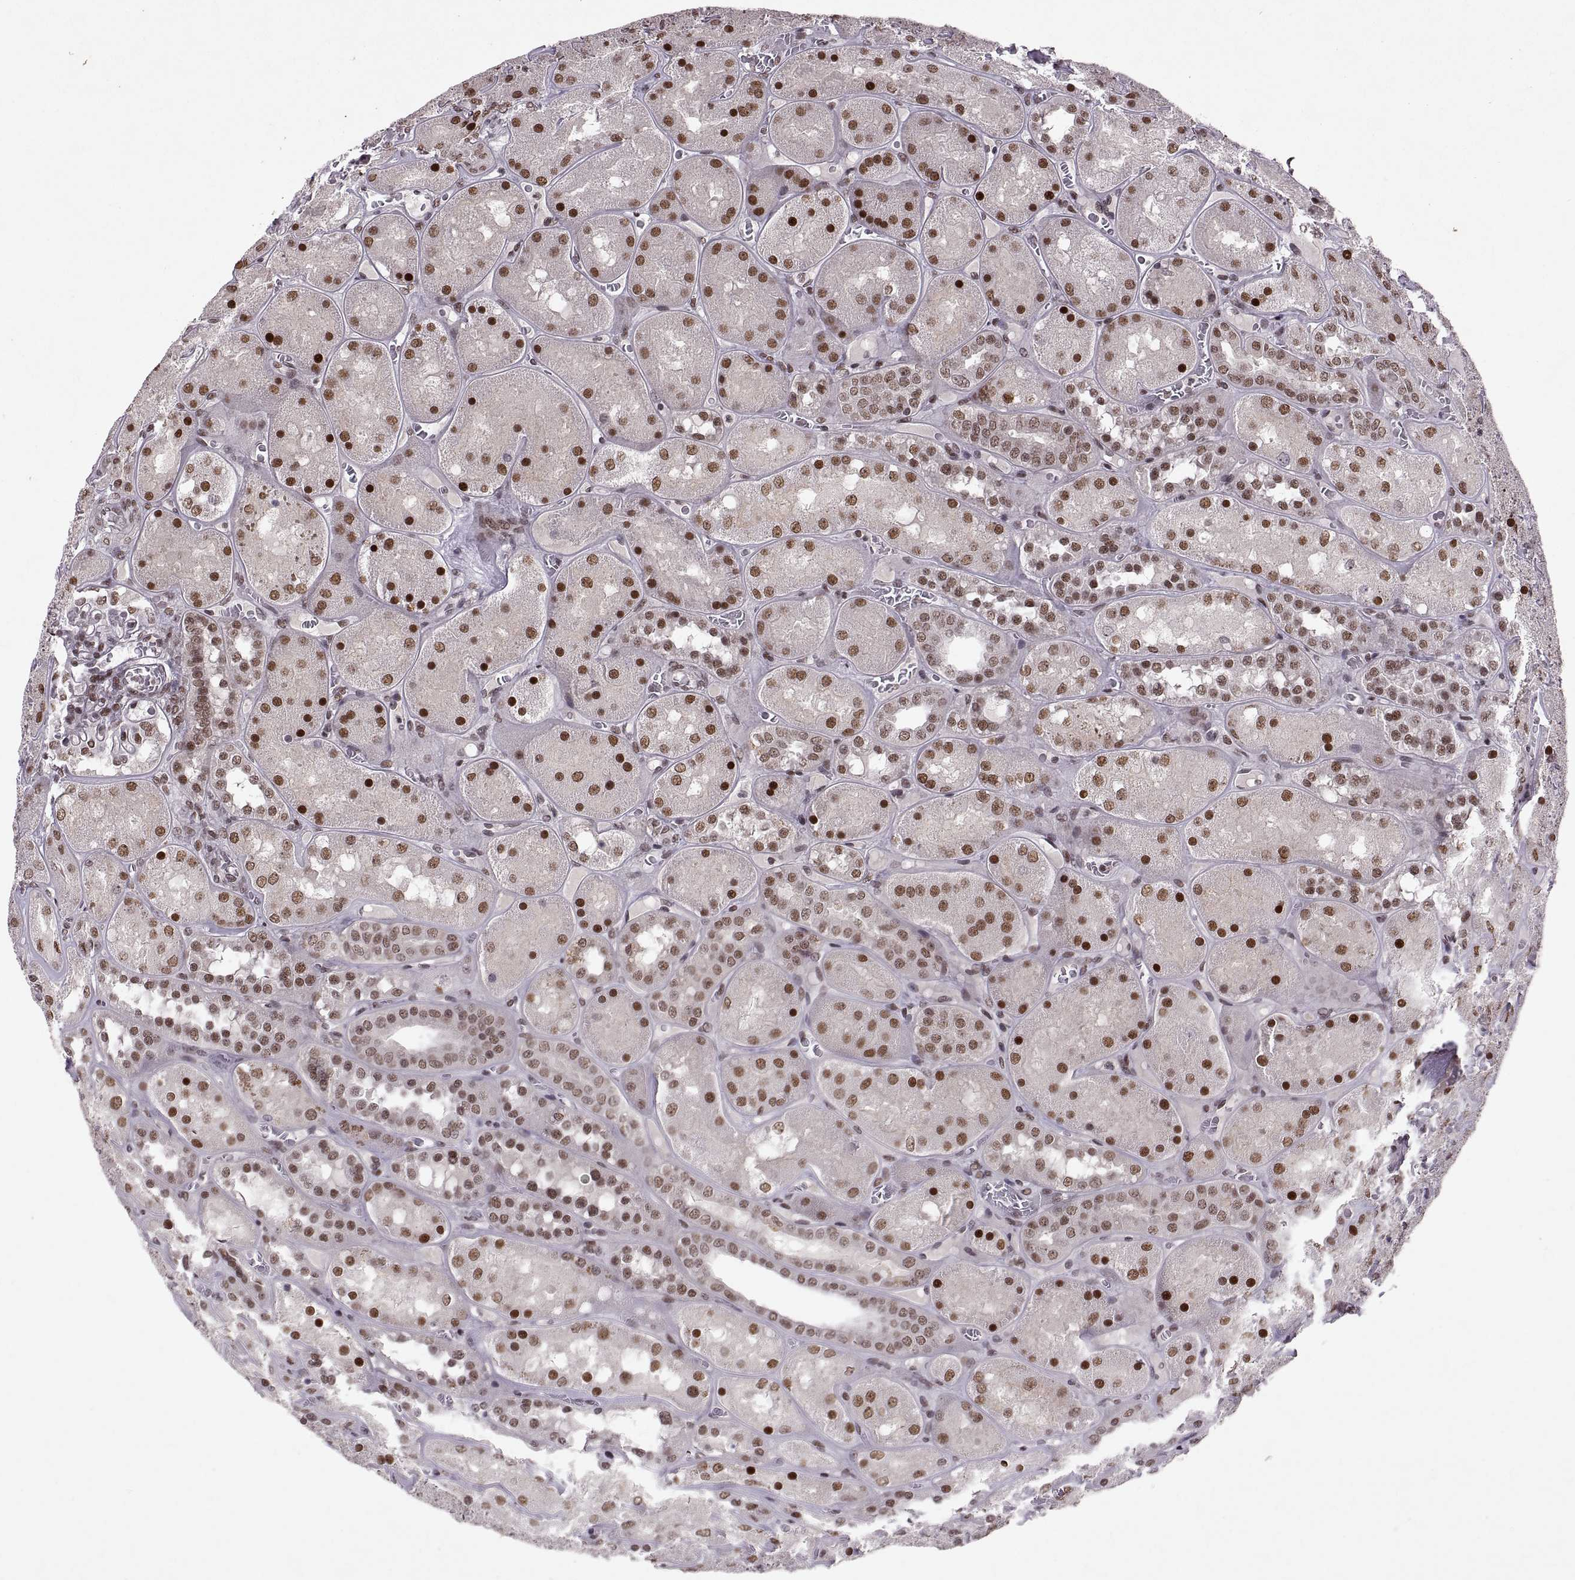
{"staining": {"intensity": "moderate", "quantity": "25%-75%", "location": "nuclear"}, "tissue": "kidney", "cell_type": "Cells in glomeruli", "image_type": "normal", "snomed": [{"axis": "morphology", "description": "Normal tissue, NOS"}, {"axis": "topography", "description": "Kidney"}], "caption": "Kidney stained with immunohistochemistry (IHC) shows moderate nuclear expression in about 25%-75% of cells in glomeruli. The staining is performed using DAB (3,3'-diaminobenzidine) brown chromogen to label protein expression. The nuclei are counter-stained blue using hematoxylin.", "gene": "MT1E", "patient": {"sex": "male", "age": 73}}